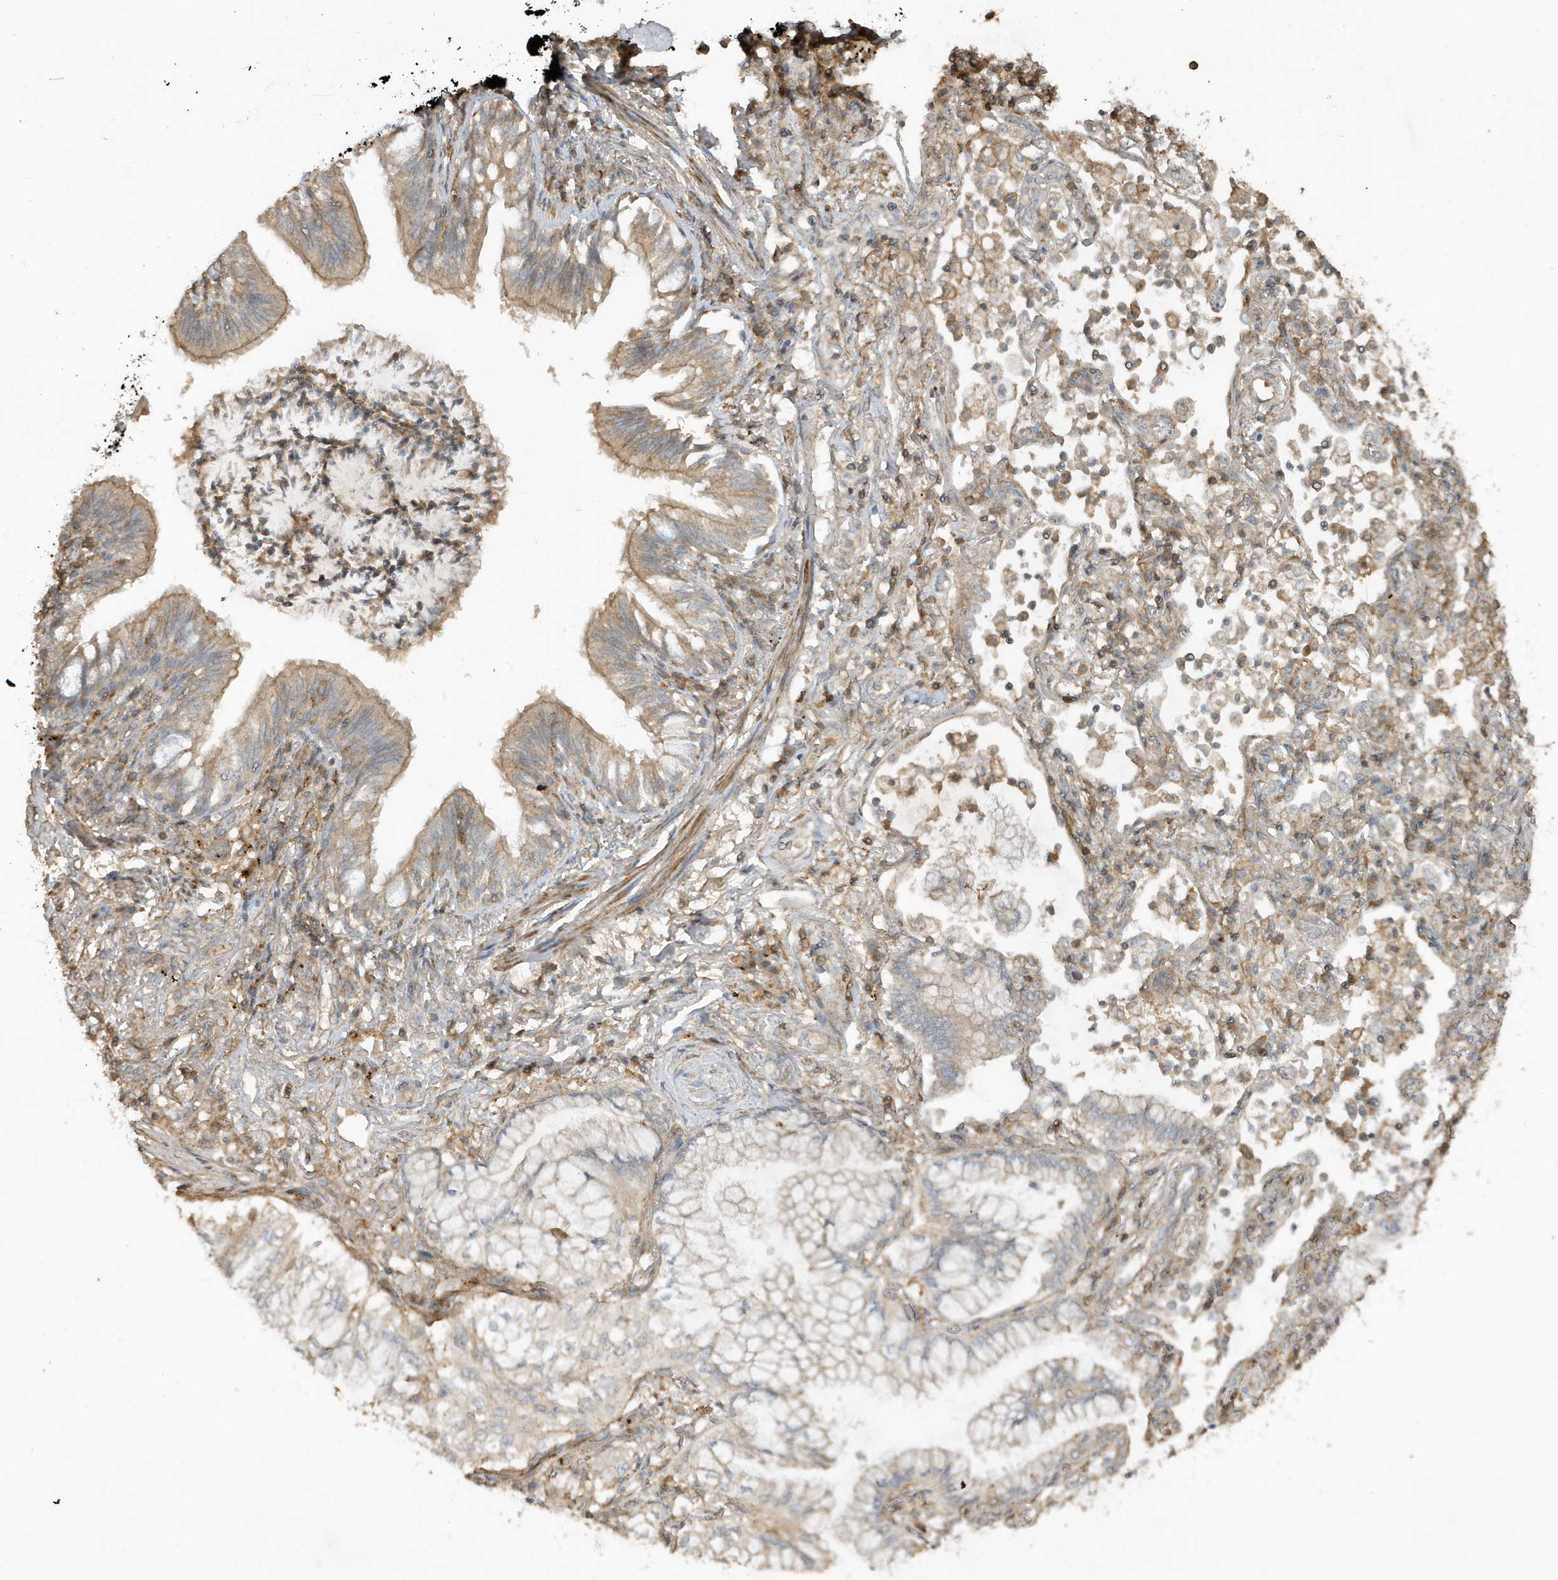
{"staining": {"intensity": "negative", "quantity": "none", "location": "none"}, "tissue": "lung cancer", "cell_type": "Tumor cells", "image_type": "cancer", "snomed": [{"axis": "morphology", "description": "Adenocarcinoma, NOS"}, {"axis": "topography", "description": "Lung"}], "caption": "Lung cancer stained for a protein using immunohistochemistry (IHC) exhibits no expression tumor cells.", "gene": "PRRT3", "patient": {"sex": "female", "age": 70}}